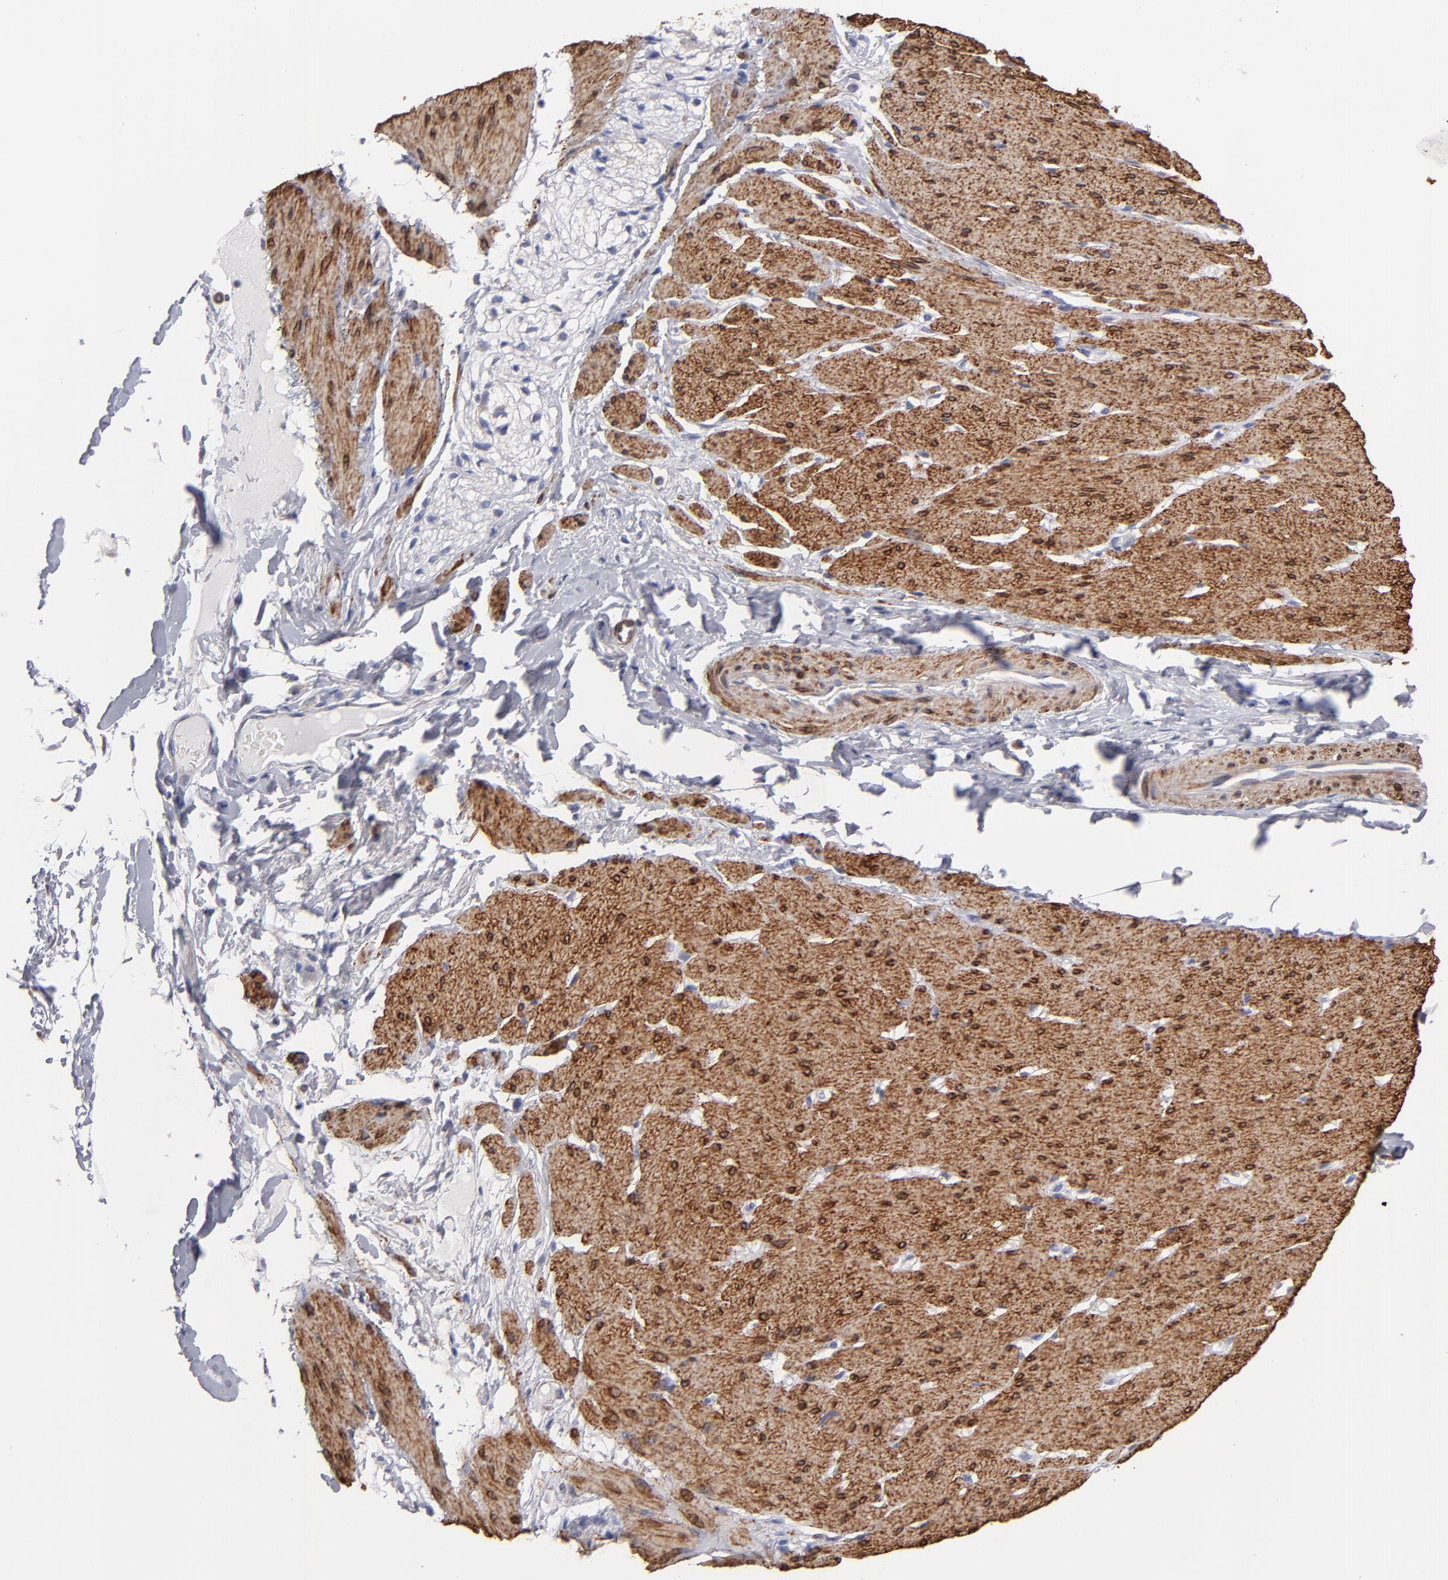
{"staining": {"intensity": "strong", "quantity": ">75%", "location": "cytoplasmic/membranous,nuclear"}, "tissue": "smooth muscle", "cell_type": "Smooth muscle cells", "image_type": "normal", "snomed": [{"axis": "morphology", "description": "Normal tissue, NOS"}, {"axis": "topography", "description": "Smooth muscle"}, {"axis": "topography", "description": "Colon"}], "caption": "DAB (3,3'-diaminobenzidine) immunohistochemical staining of normal smooth muscle displays strong cytoplasmic/membranous,nuclear protein staining in about >75% of smooth muscle cells. The protein is shown in brown color, while the nuclei are stained blue.", "gene": "SLMAP", "patient": {"sex": "male", "age": 67}}